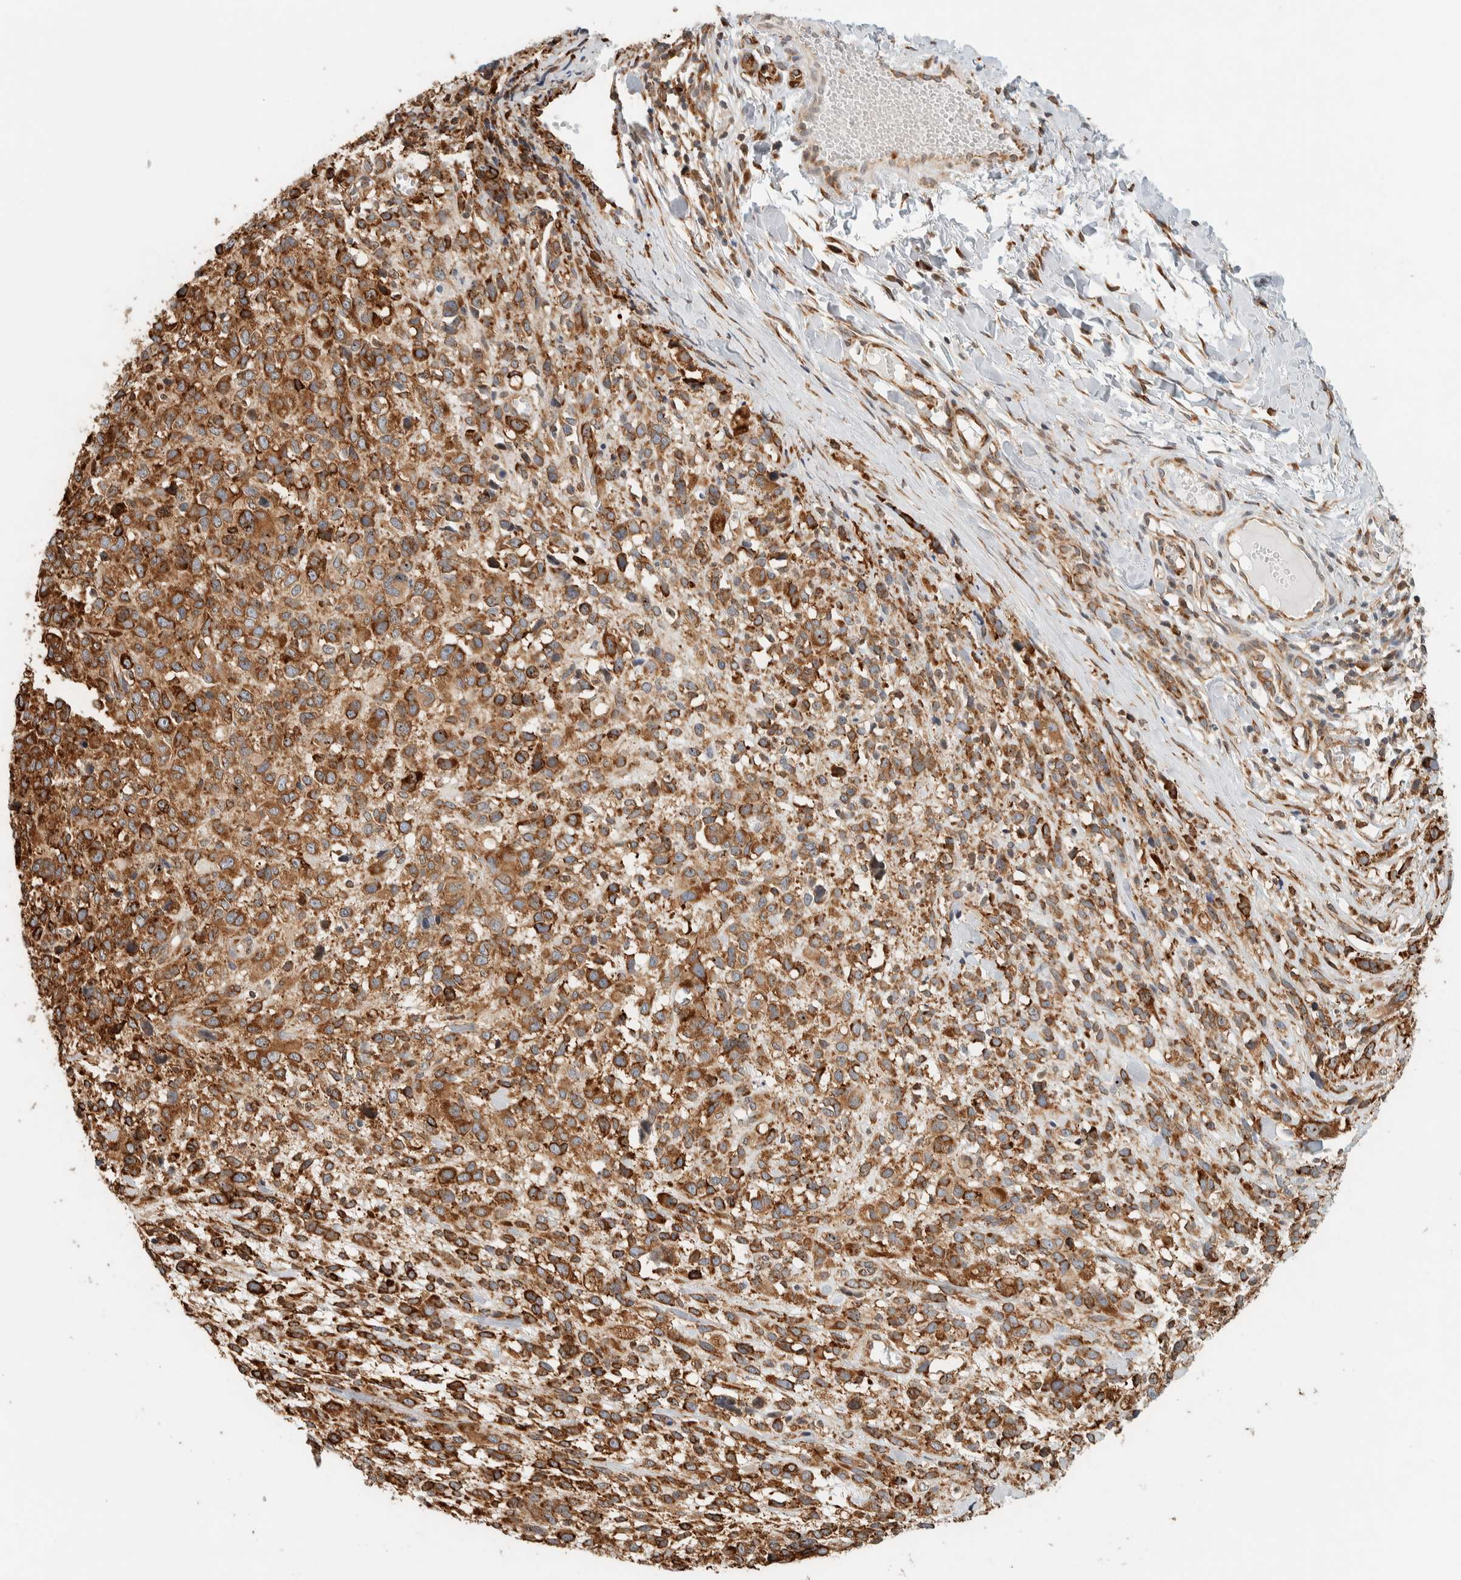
{"staining": {"intensity": "moderate", "quantity": ">75%", "location": "cytoplasmic/membranous"}, "tissue": "melanoma", "cell_type": "Tumor cells", "image_type": "cancer", "snomed": [{"axis": "morphology", "description": "Malignant melanoma, NOS"}, {"axis": "topography", "description": "Skin"}], "caption": "This is an image of immunohistochemistry (IHC) staining of malignant melanoma, which shows moderate expression in the cytoplasmic/membranous of tumor cells.", "gene": "LLGL2", "patient": {"sex": "female", "age": 55}}